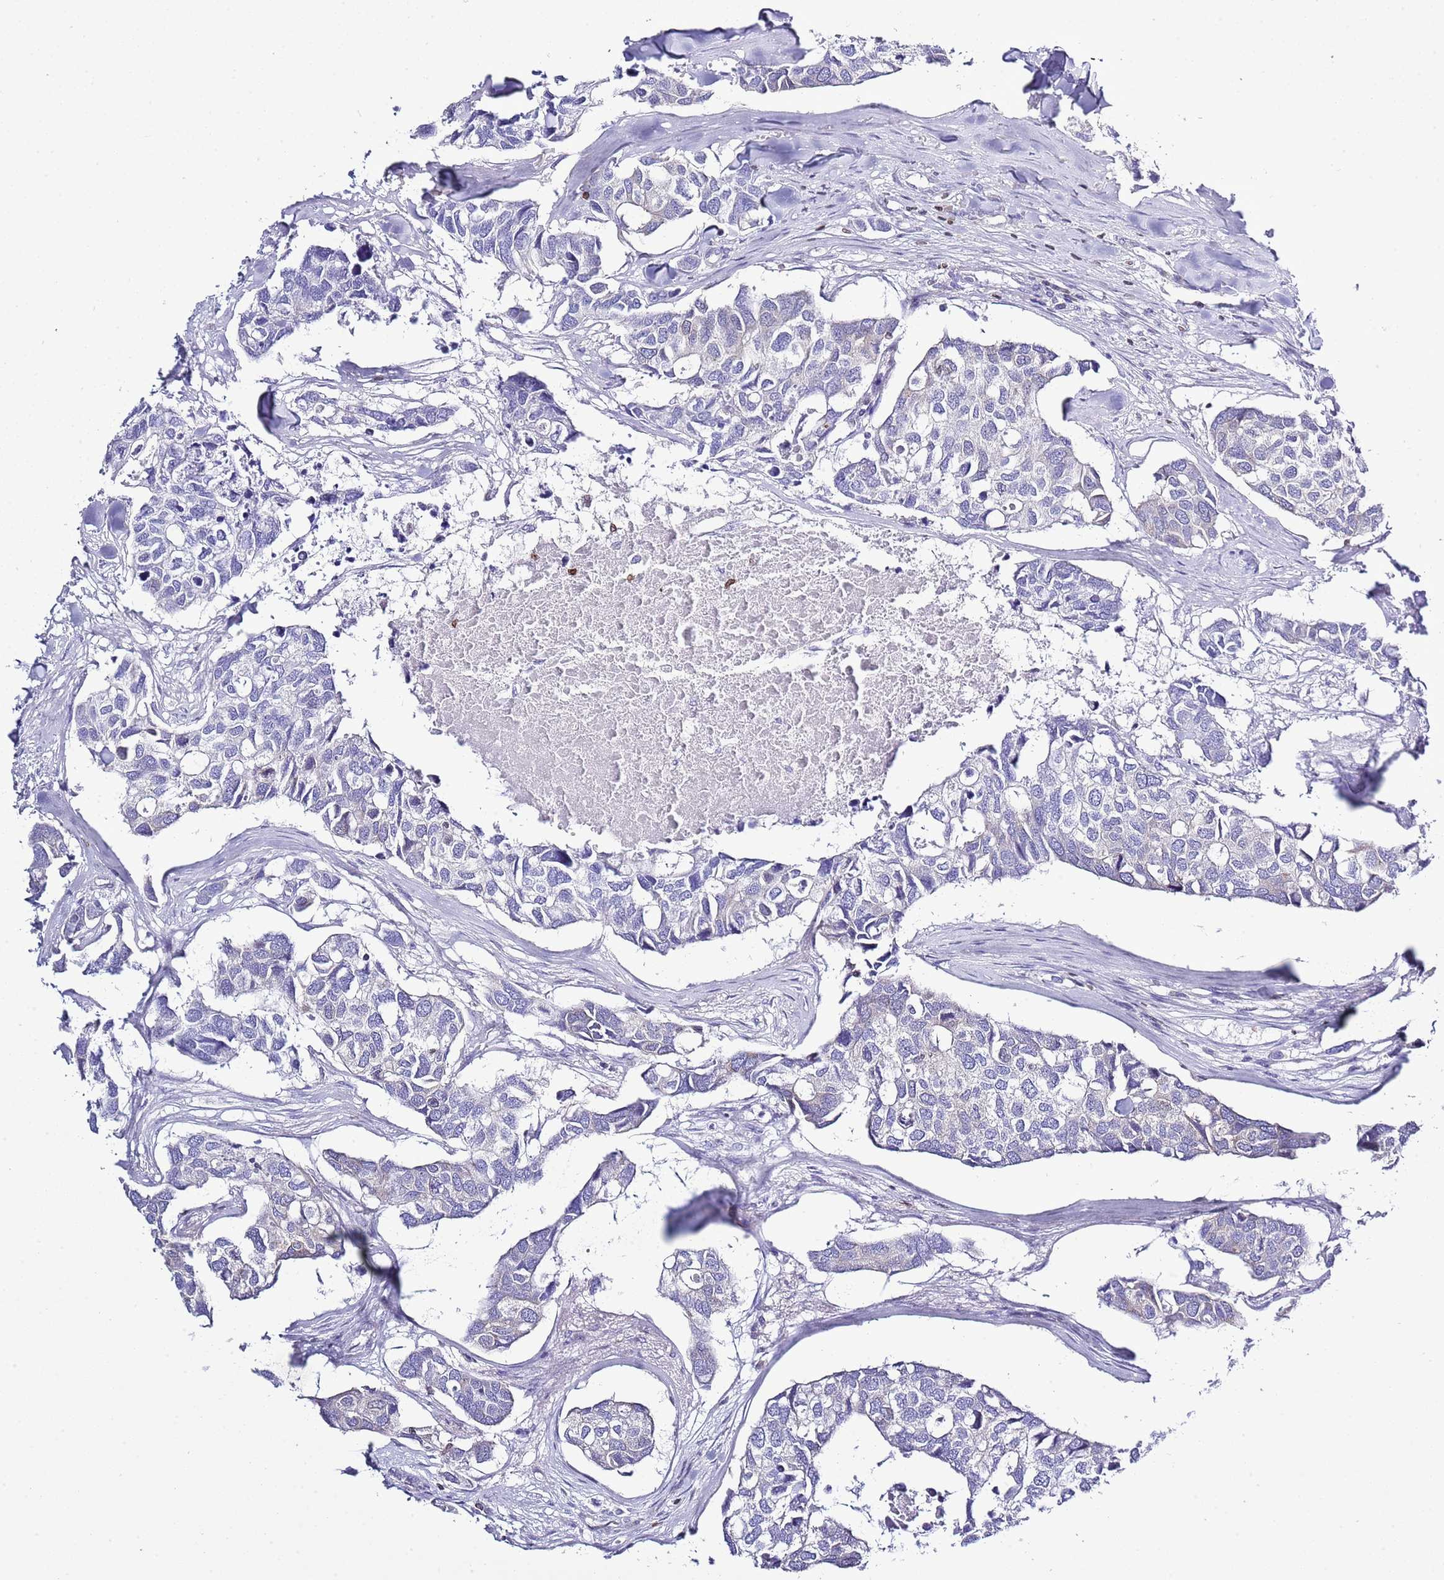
{"staining": {"intensity": "negative", "quantity": "none", "location": "none"}, "tissue": "breast cancer", "cell_type": "Tumor cells", "image_type": "cancer", "snomed": [{"axis": "morphology", "description": "Duct carcinoma"}, {"axis": "topography", "description": "Breast"}], "caption": "Infiltrating ductal carcinoma (breast) stained for a protein using IHC demonstrates no positivity tumor cells.", "gene": "LBR", "patient": {"sex": "female", "age": 83}}